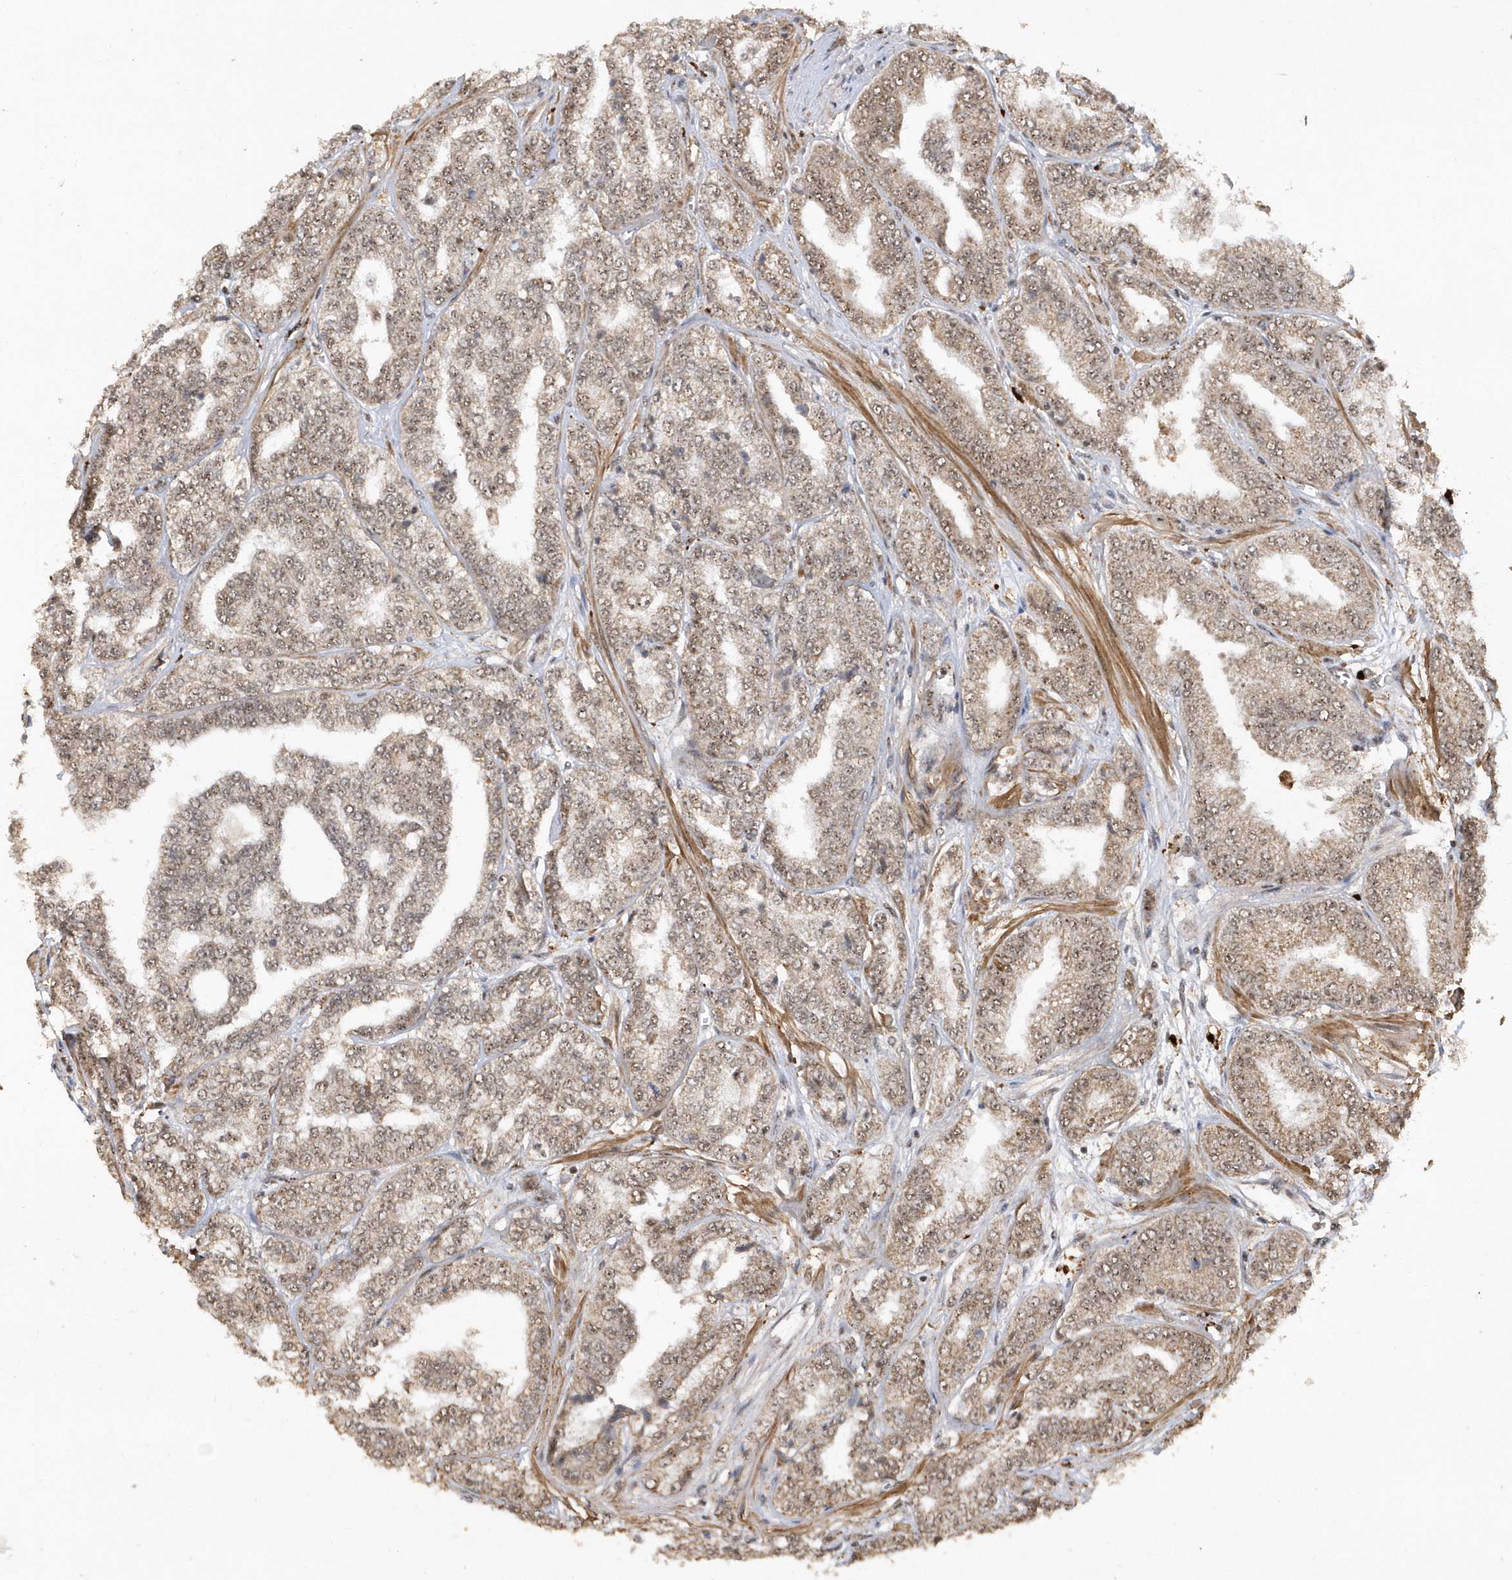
{"staining": {"intensity": "moderate", "quantity": "25%-75%", "location": "nuclear"}, "tissue": "prostate cancer", "cell_type": "Tumor cells", "image_type": "cancer", "snomed": [{"axis": "morphology", "description": "Adenocarcinoma, High grade"}, {"axis": "topography", "description": "Prostate"}], "caption": "Brown immunohistochemical staining in high-grade adenocarcinoma (prostate) demonstrates moderate nuclear positivity in about 25%-75% of tumor cells.", "gene": "POLR3B", "patient": {"sex": "male", "age": 71}}